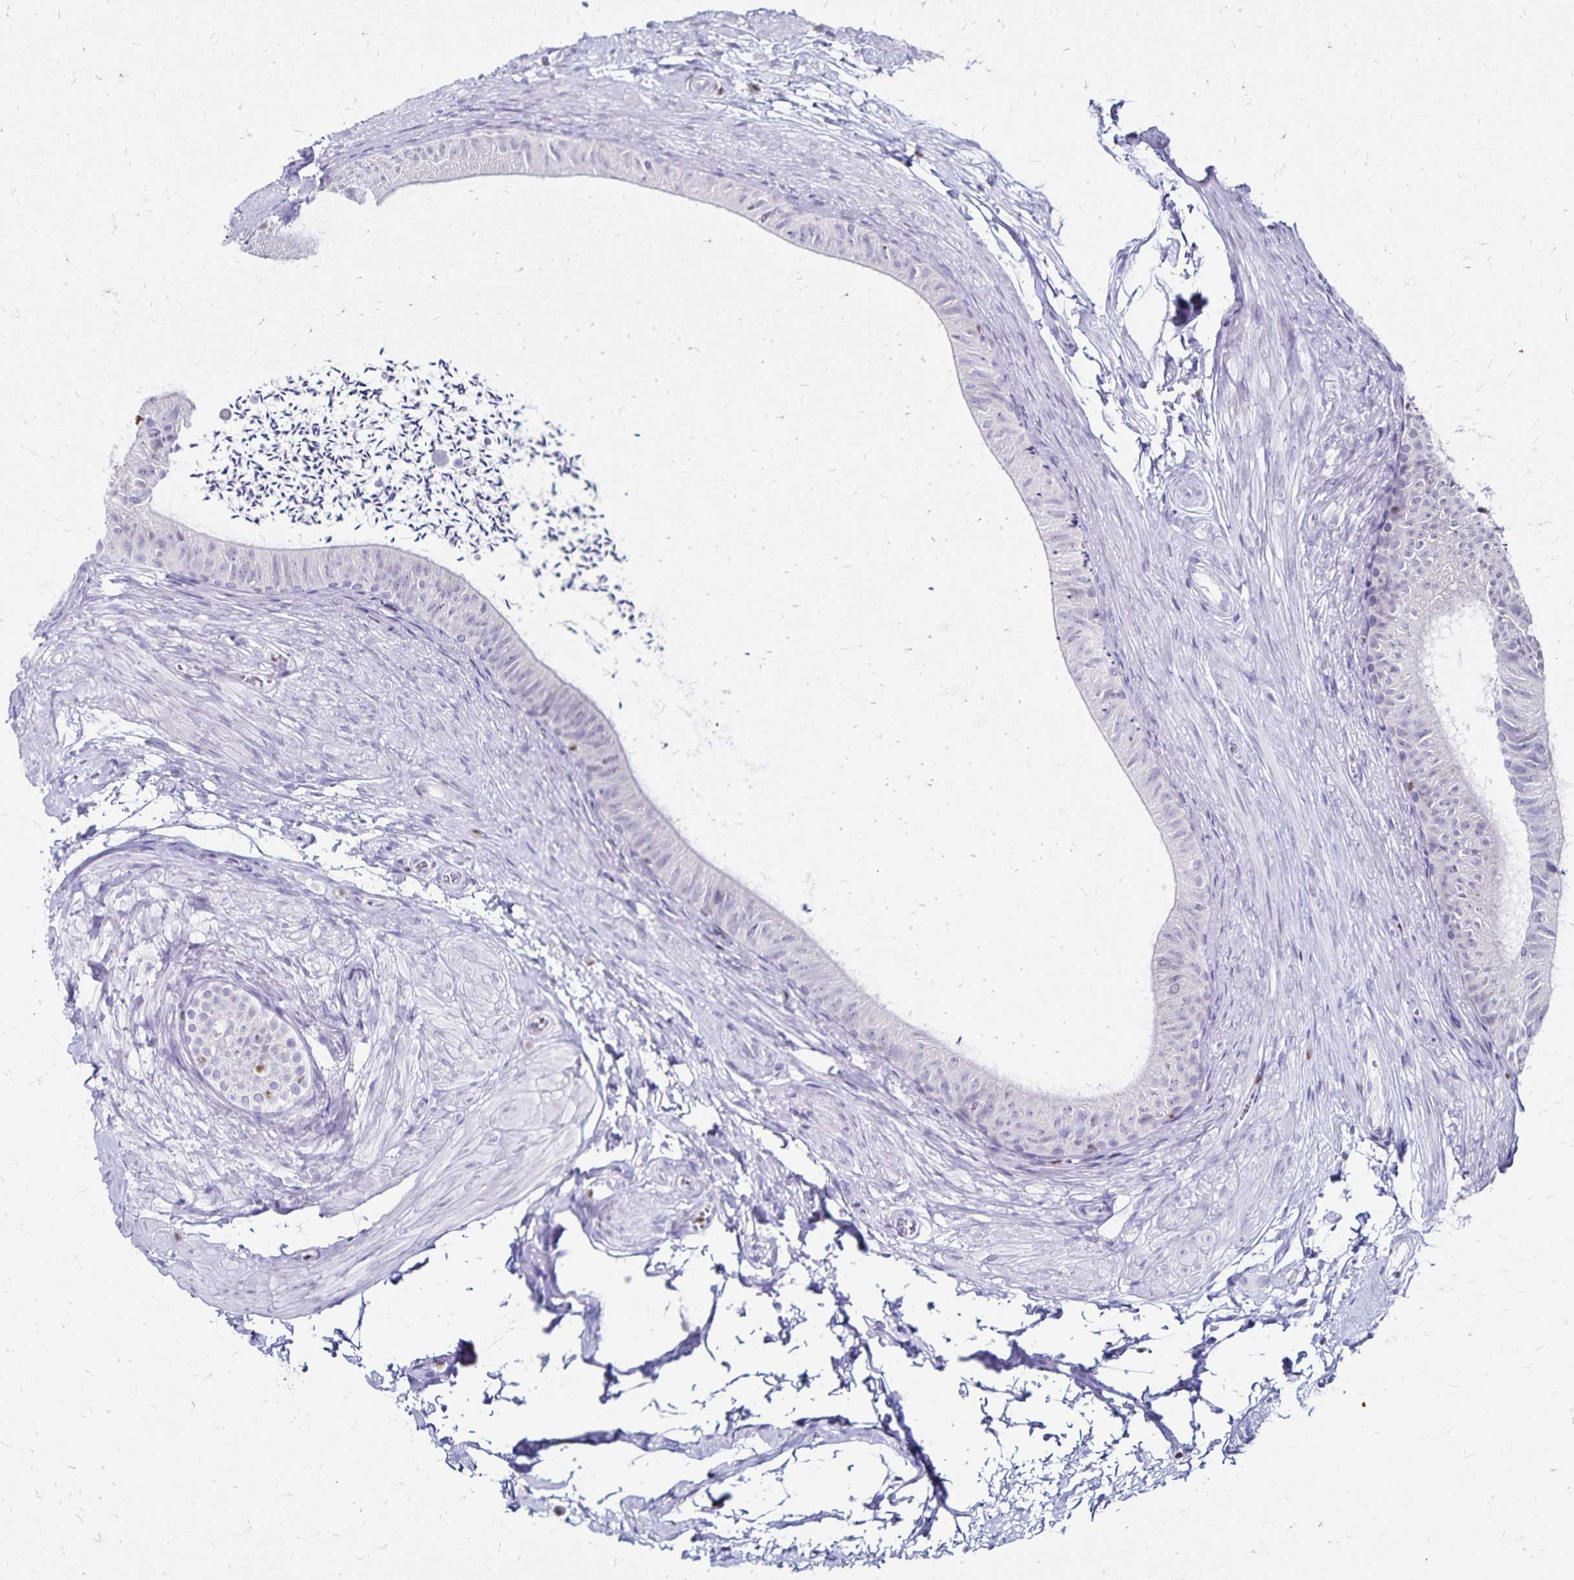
{"staining": {"intensity": "negative", "quantity": "none", "location": "none"}, "tissue": "epididymis", "cell_type": "Glandular cells", "image_type": "normal", "snomed": [{"axis": "morphology", "description": "Normal tissue, NOS"}, {"axis": "topography", "description": "Epididymis, spermatic cord, NOS"}, {"axis": "topography", "description": "Epididymis"}, {"axis": "topography", "description": "Peripheral nerve tissue"}], "caption": "IHC image of benign epididymis: epididymis stained with DAB (3,3'-diaminobenzidine) demonstrates no significant protein staining in glandular cells.", "gene": "IKZF1", "patient": {"sex": "male", "age": 29}}